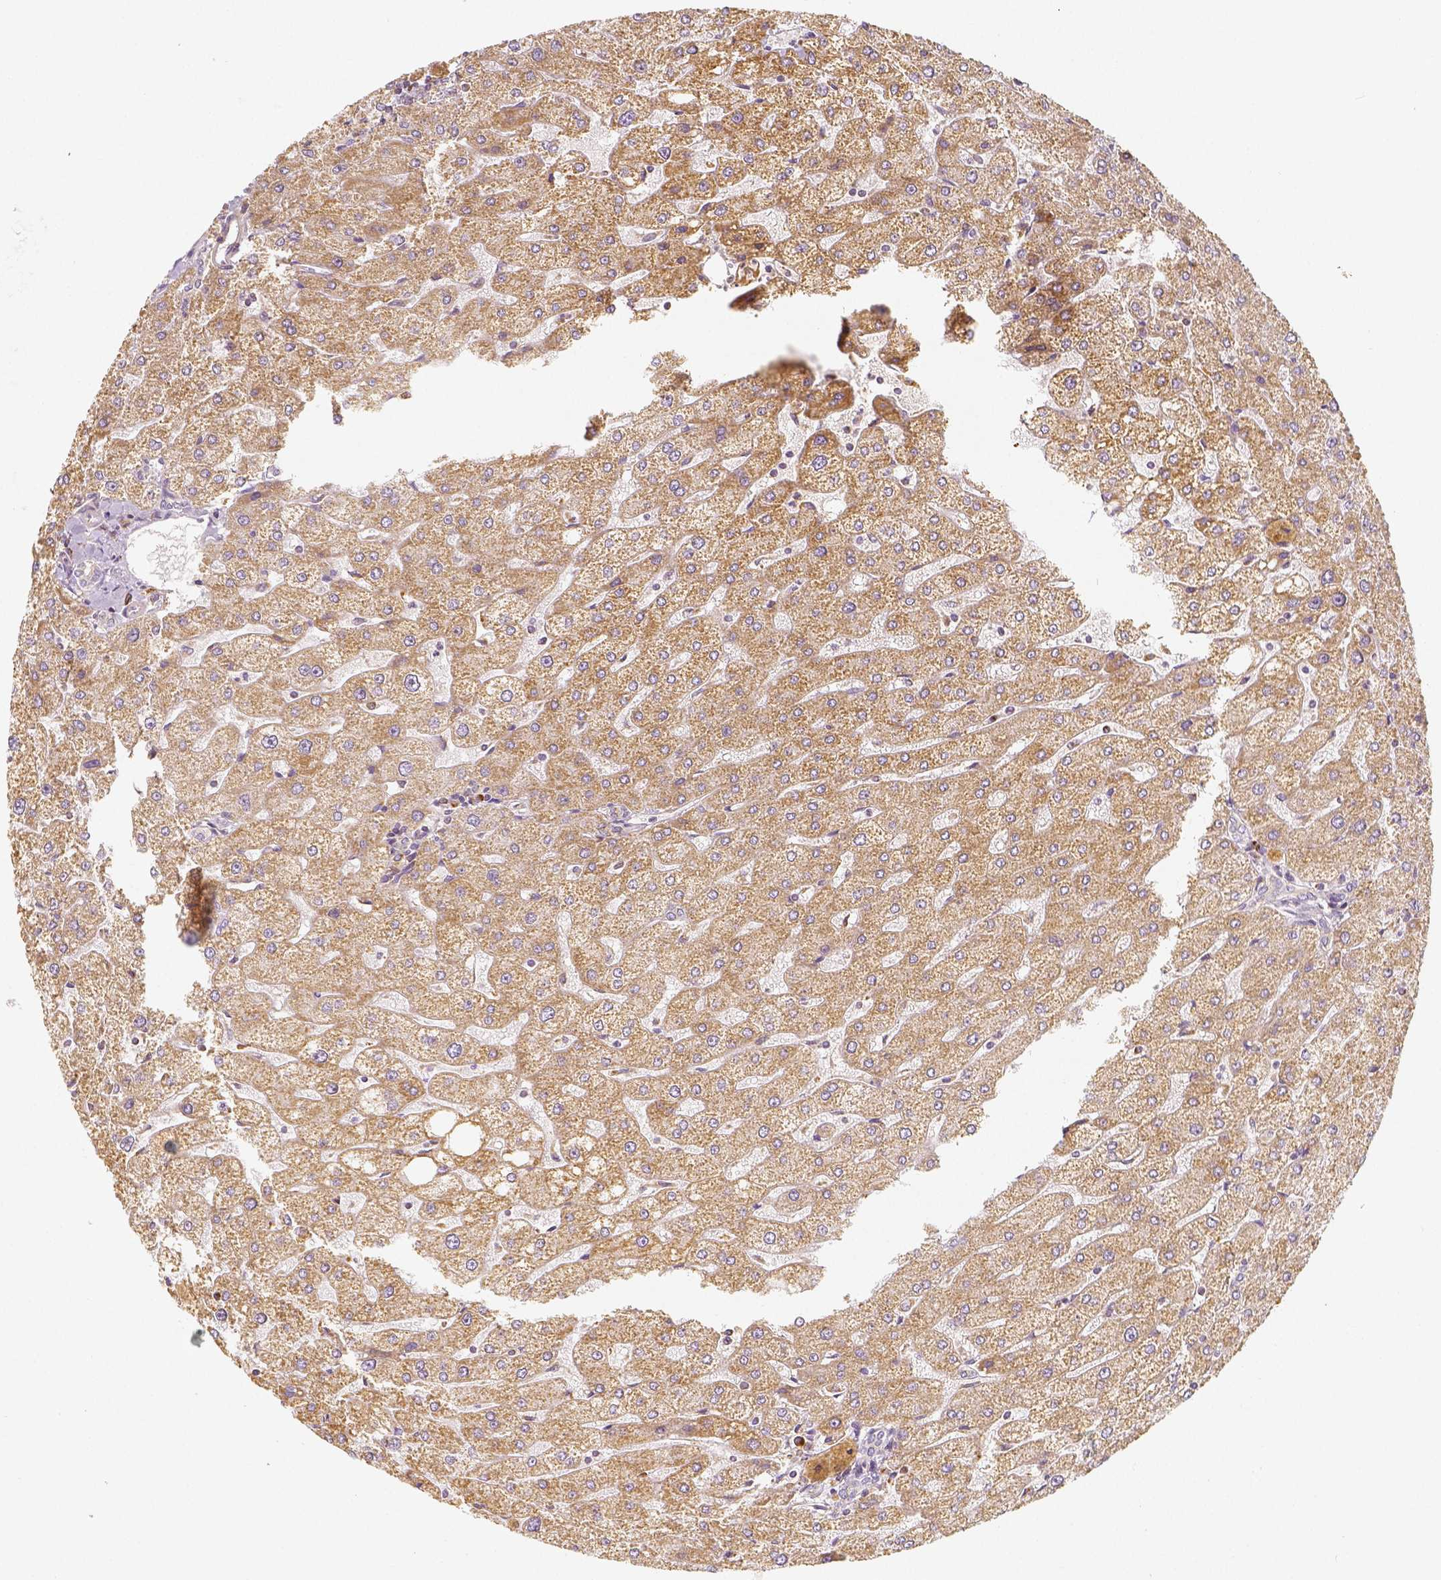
{"staining": {"intensity": "negative", "quantity": "none", "location": "none"}, "tissue": "liver", "cell_type": "Cholangiocytes", "image_type": "normal", "snomed": [{"axis": "morphology", "description": "Normal tissue, NOS"}, {"axis": "topography", "description": "Liver"}], "caption": "Immunohistochemistry of benign liver reveals no expression in cholangiocytes.", "gene": "PGAM5", "patient": {"sex": "male", "age": 67}}